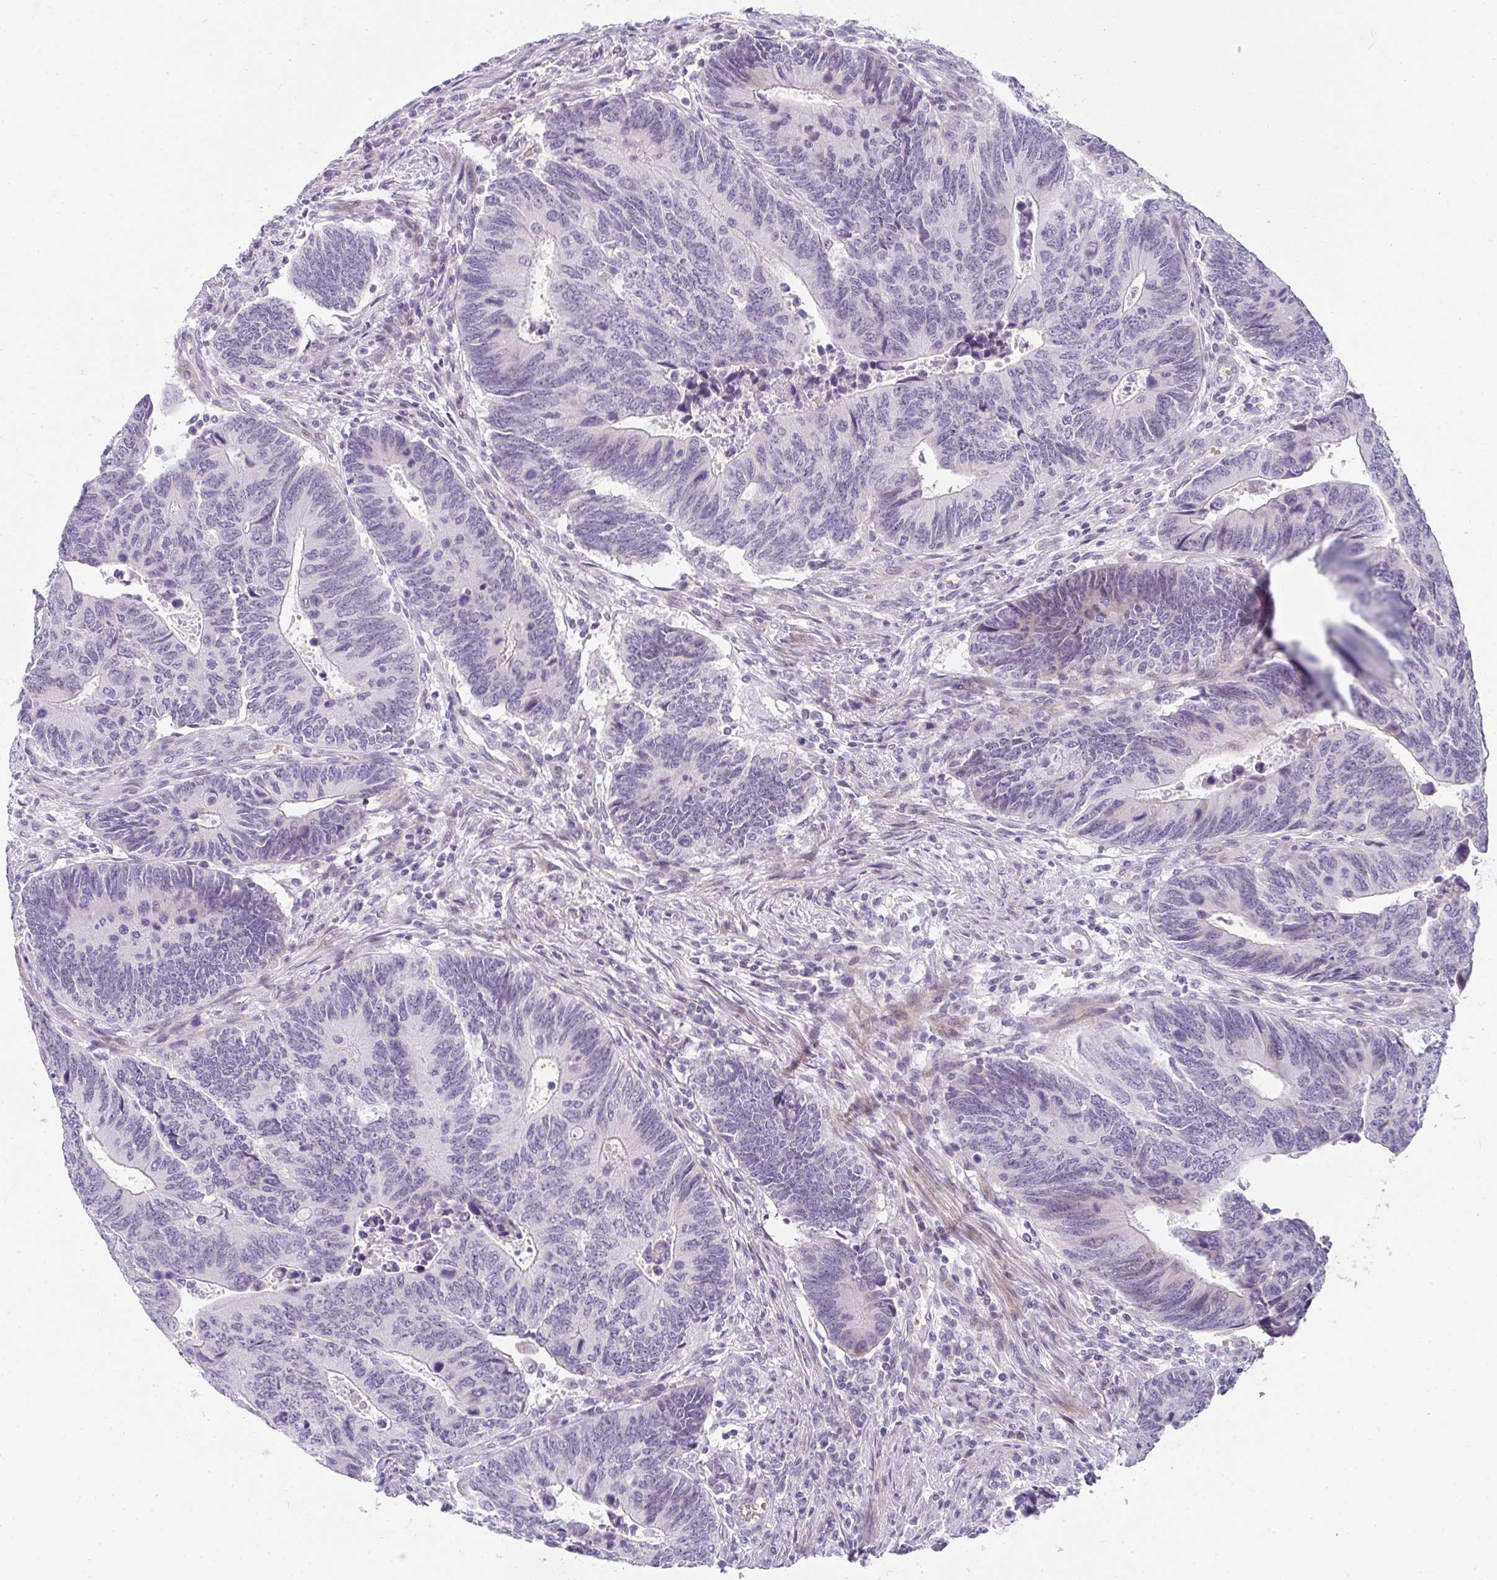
{"staining": {"intensity": "negative", "quantity": "none", "location": "none"}, "tissue": "colorectal cancer", "cell_type": "Tumor cells", "image_type": "cancer", "snomed": [{"axis": "morphology", "description": "Adenocarcinoma, NOS"}, {"axis": "topography", "description": "Colon"}], "caption": "IHC histopathology image of neoplastic tissue: human colorectal cancer (adenocarcinoma) stained with DAB (3,3'-diaminobenzidine) displays no significant protein staining in tumor cells. Brightfield microscopy of IHC stained with DAB (brown) and hematoxylin (blue), captured at high magnification.", "gene": "NEU2", "patient": {"sex": "male", "age": 87}}